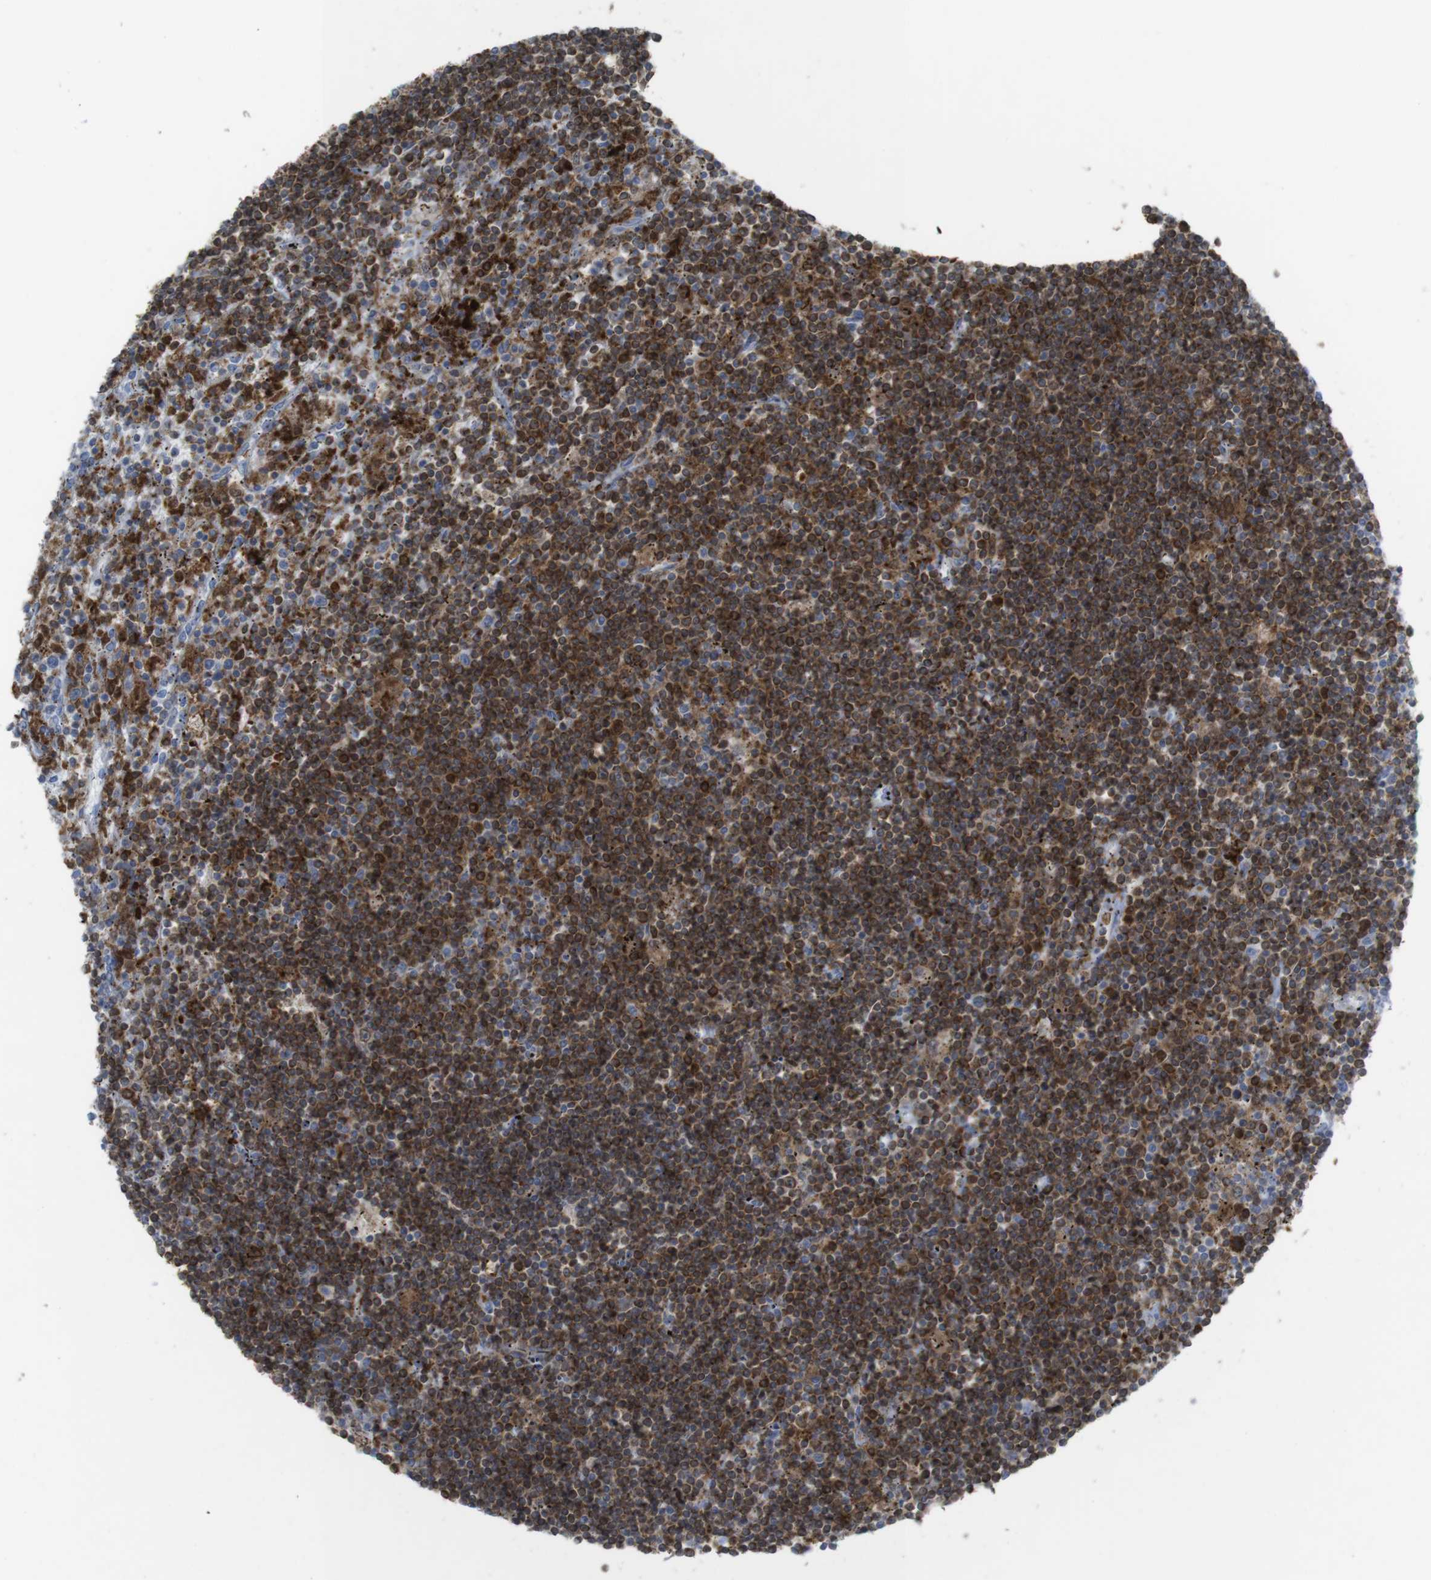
{"staining": {"intensity": "strong", "quantity": "25%-75%", "location": "cytoplasmic/membranous"}, "tissue": "lymphoma", "cell_type": "Tumor cells", "image_type": "cancer", "snomed": [{"axis": "morphology", "description": "Malignant lymphoma, non-Hodgkin's type, Low grade"}, {"axis": "topography", "description": "Spleen"}], "caption": "A high amount of strong cytoplasmic/membranous expression is identified in about 25%-75% of tumor cells in low-grade malignant lymphoma, non-Hodgkin's type tissue. (DAB = brown stain, brightfield microscopy at high magnification).", "gene": "PRKCD", "patient": {"sex": "male", "age": 76}}